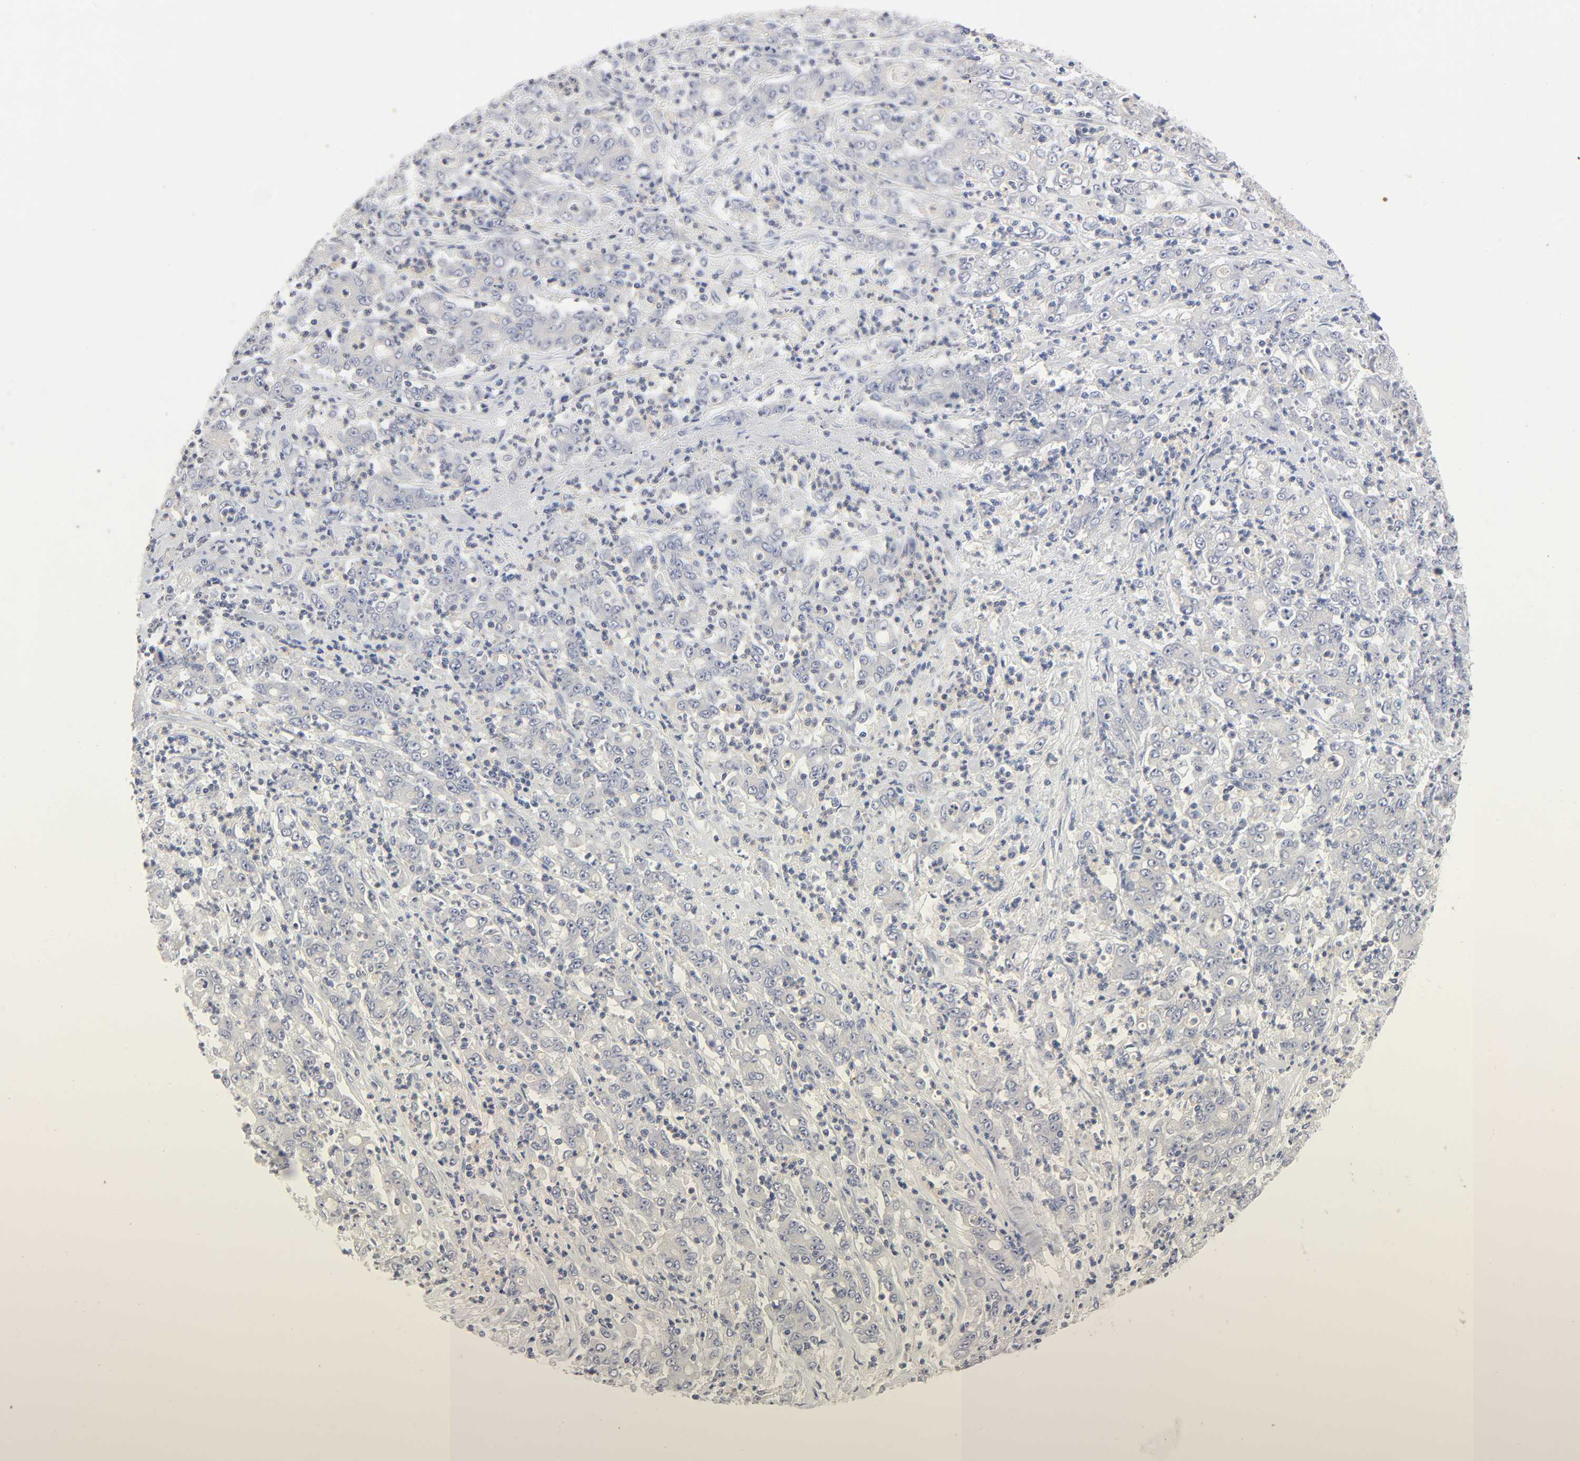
{"staining": {"intensity": "negative", "quantity": "none", "location": "none"}, "tissue": "stomach cancer", "cell_type": "Tumor cells", "image_type": "cancer", "snomed": [{"axis": "morphology", "description": "Adenocarcinoma, NOS"}, {"axis": "topography", "description": "Stomach, lower"}], "caption": "A micrograph of stomach cancer stained for a protein reveals no brown staining in tumor cells.", "gene": "ROCK1", "patient": {"sex": "female", "age": 71}}